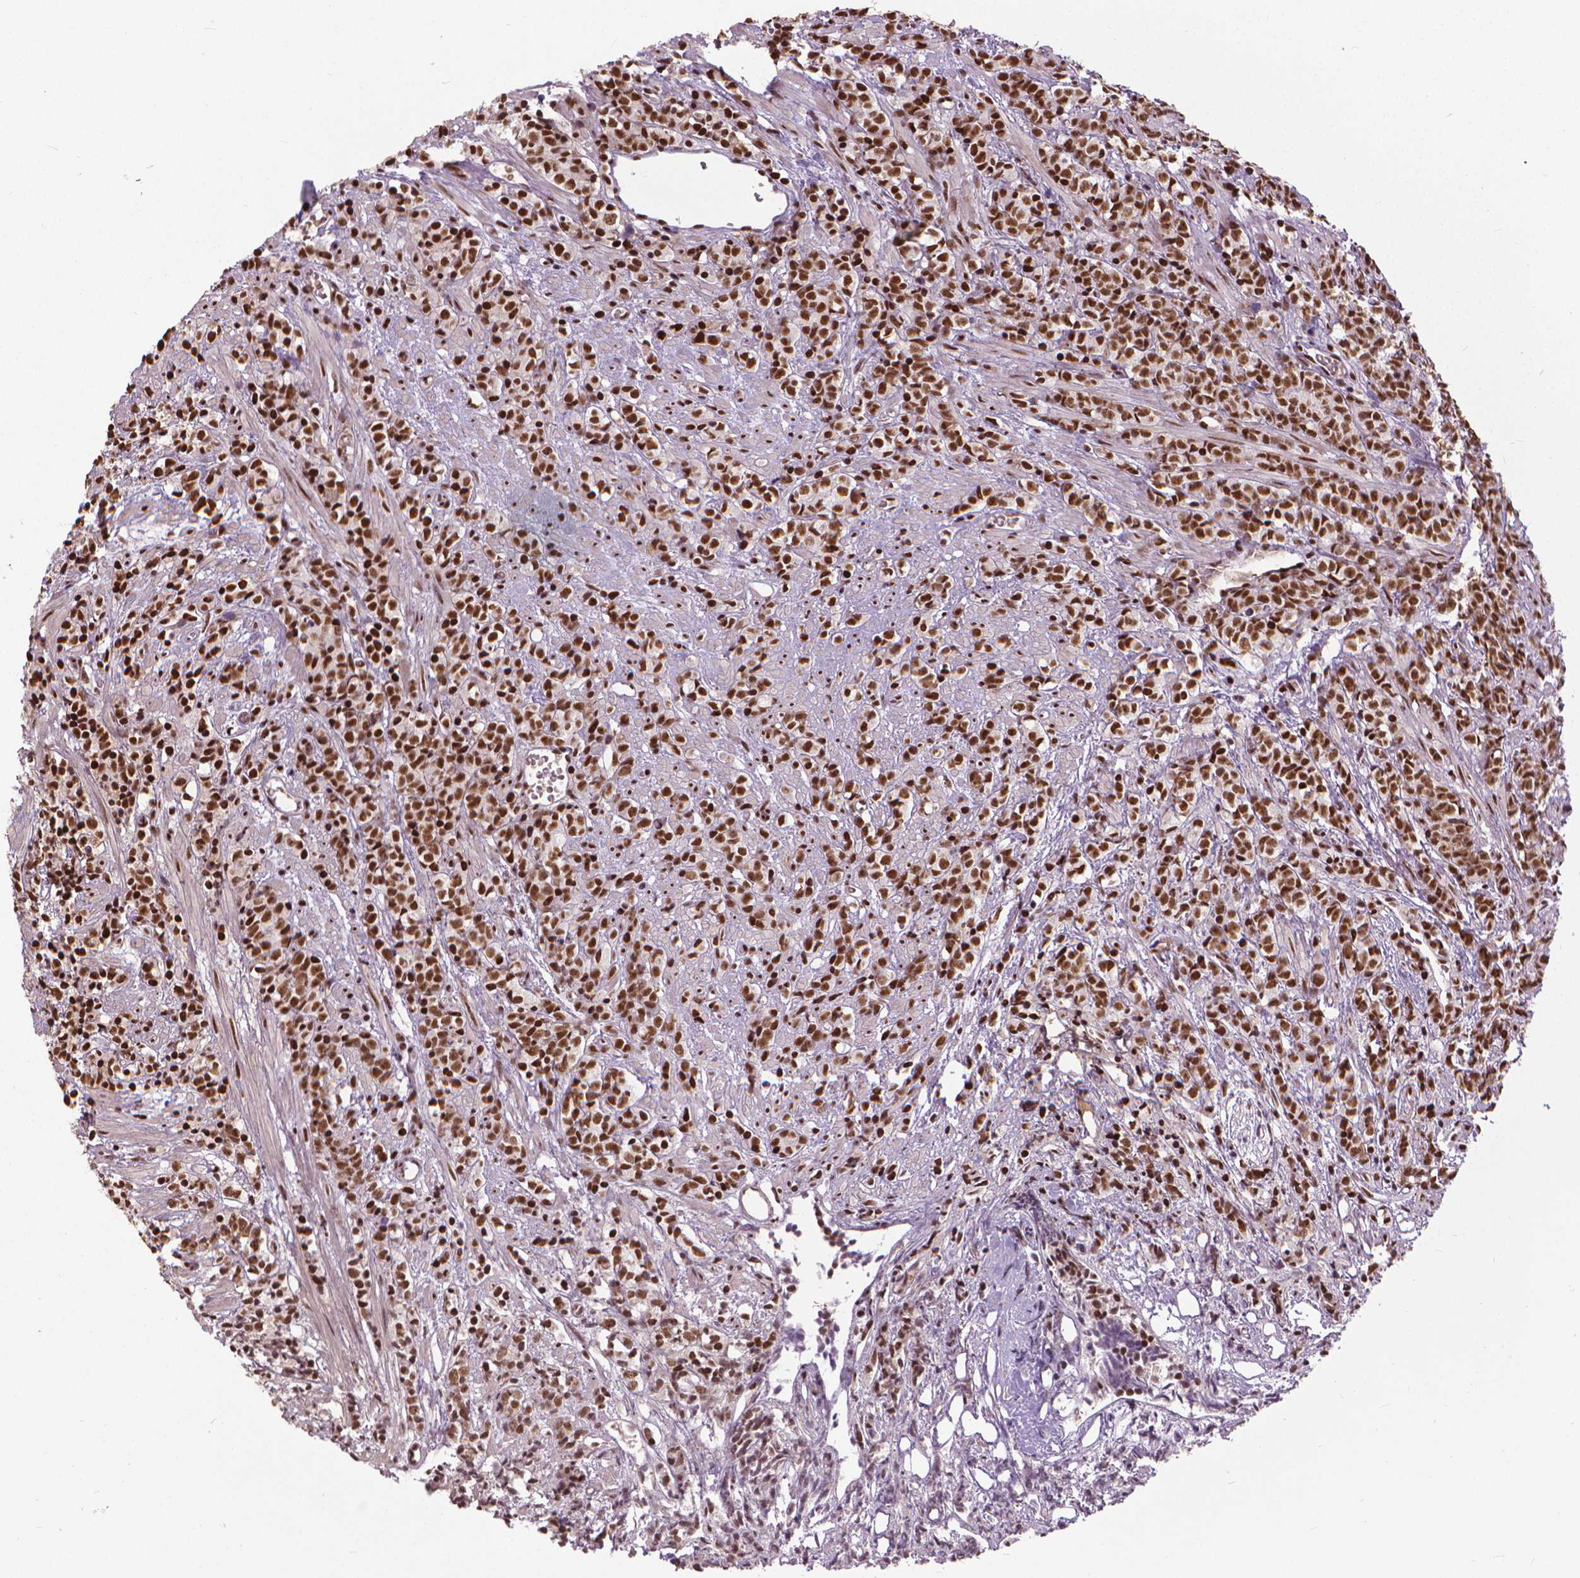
{"staining": {"intensity": "strong", "quantity": ">75%", "location": "nuclear"}, "tissue": "prostate cancer", "cell_type": "Tumor cells", "image_type": "cancer", "snomed": [{"axis": "morphology", "description": "Adenocarcinoma, High grade"}, {"axis": "topography", "description": "Prostate"}], "caption": "Immunohistochemical staining of prostate cancer shows strong nuclear protein staining in about >75% of tumor cells. (brown staining indicates protein expression, while blue staining denotes nuclei).", "gene": "AKAP8", "patient": {"sex": "male", "age": 81}}